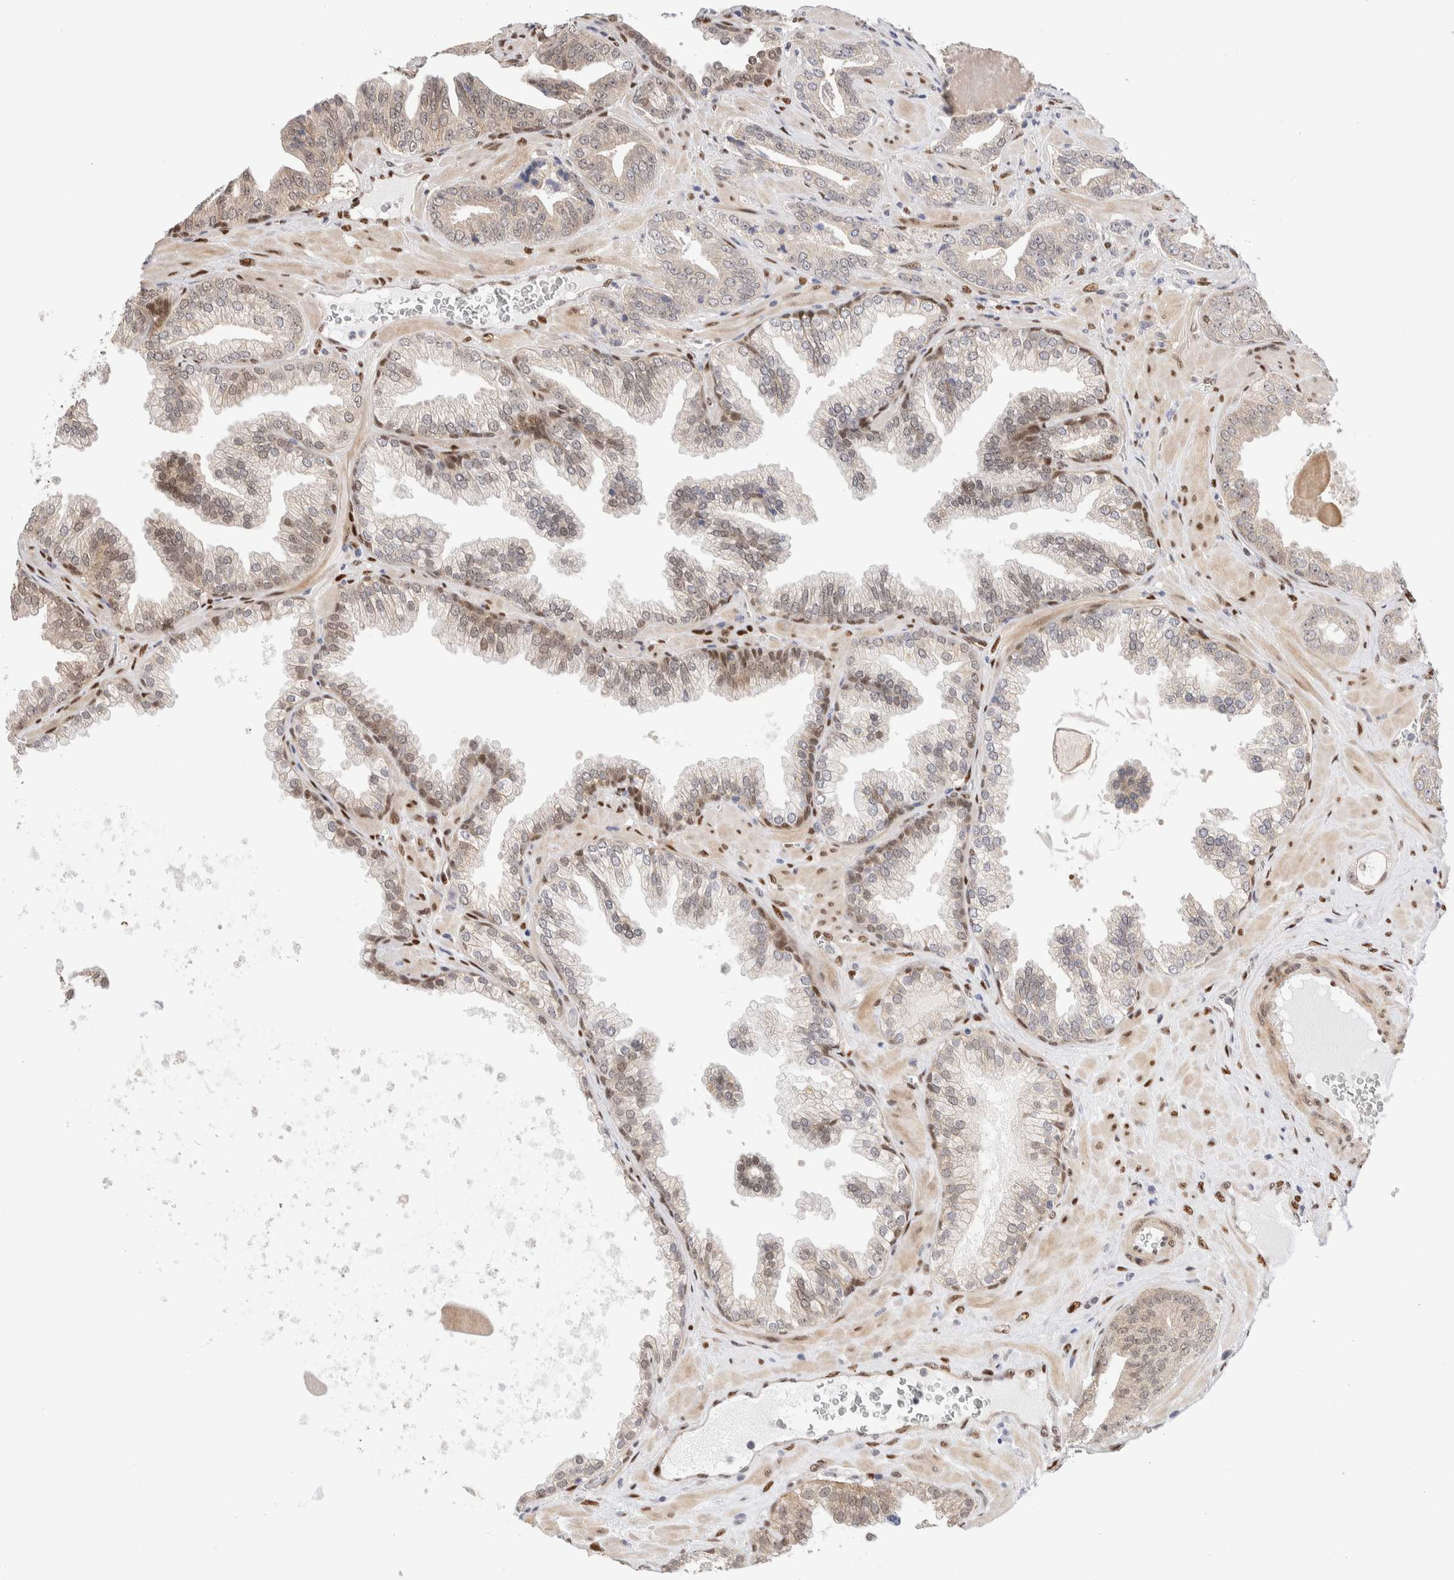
{"staining": {"intensity": "negative", "quantity": "none", "location": "none"}, "tissue": "prostate cancer", "cell_type": "Tumor cells", "image_type": "cancer", "snomed": [{"axis": "morphology", "description": "Adenocarcinoma, Low grade"}, {"axis": "topography", "description": "Prostate"}], "caption": "Photomicrograph shows no protein staining in tumor cells of prostate cancer (low-grade adenocarcinoma) tissue.", "gene": "NSMAF", "patient": {"sex": "male", "age": 62}}